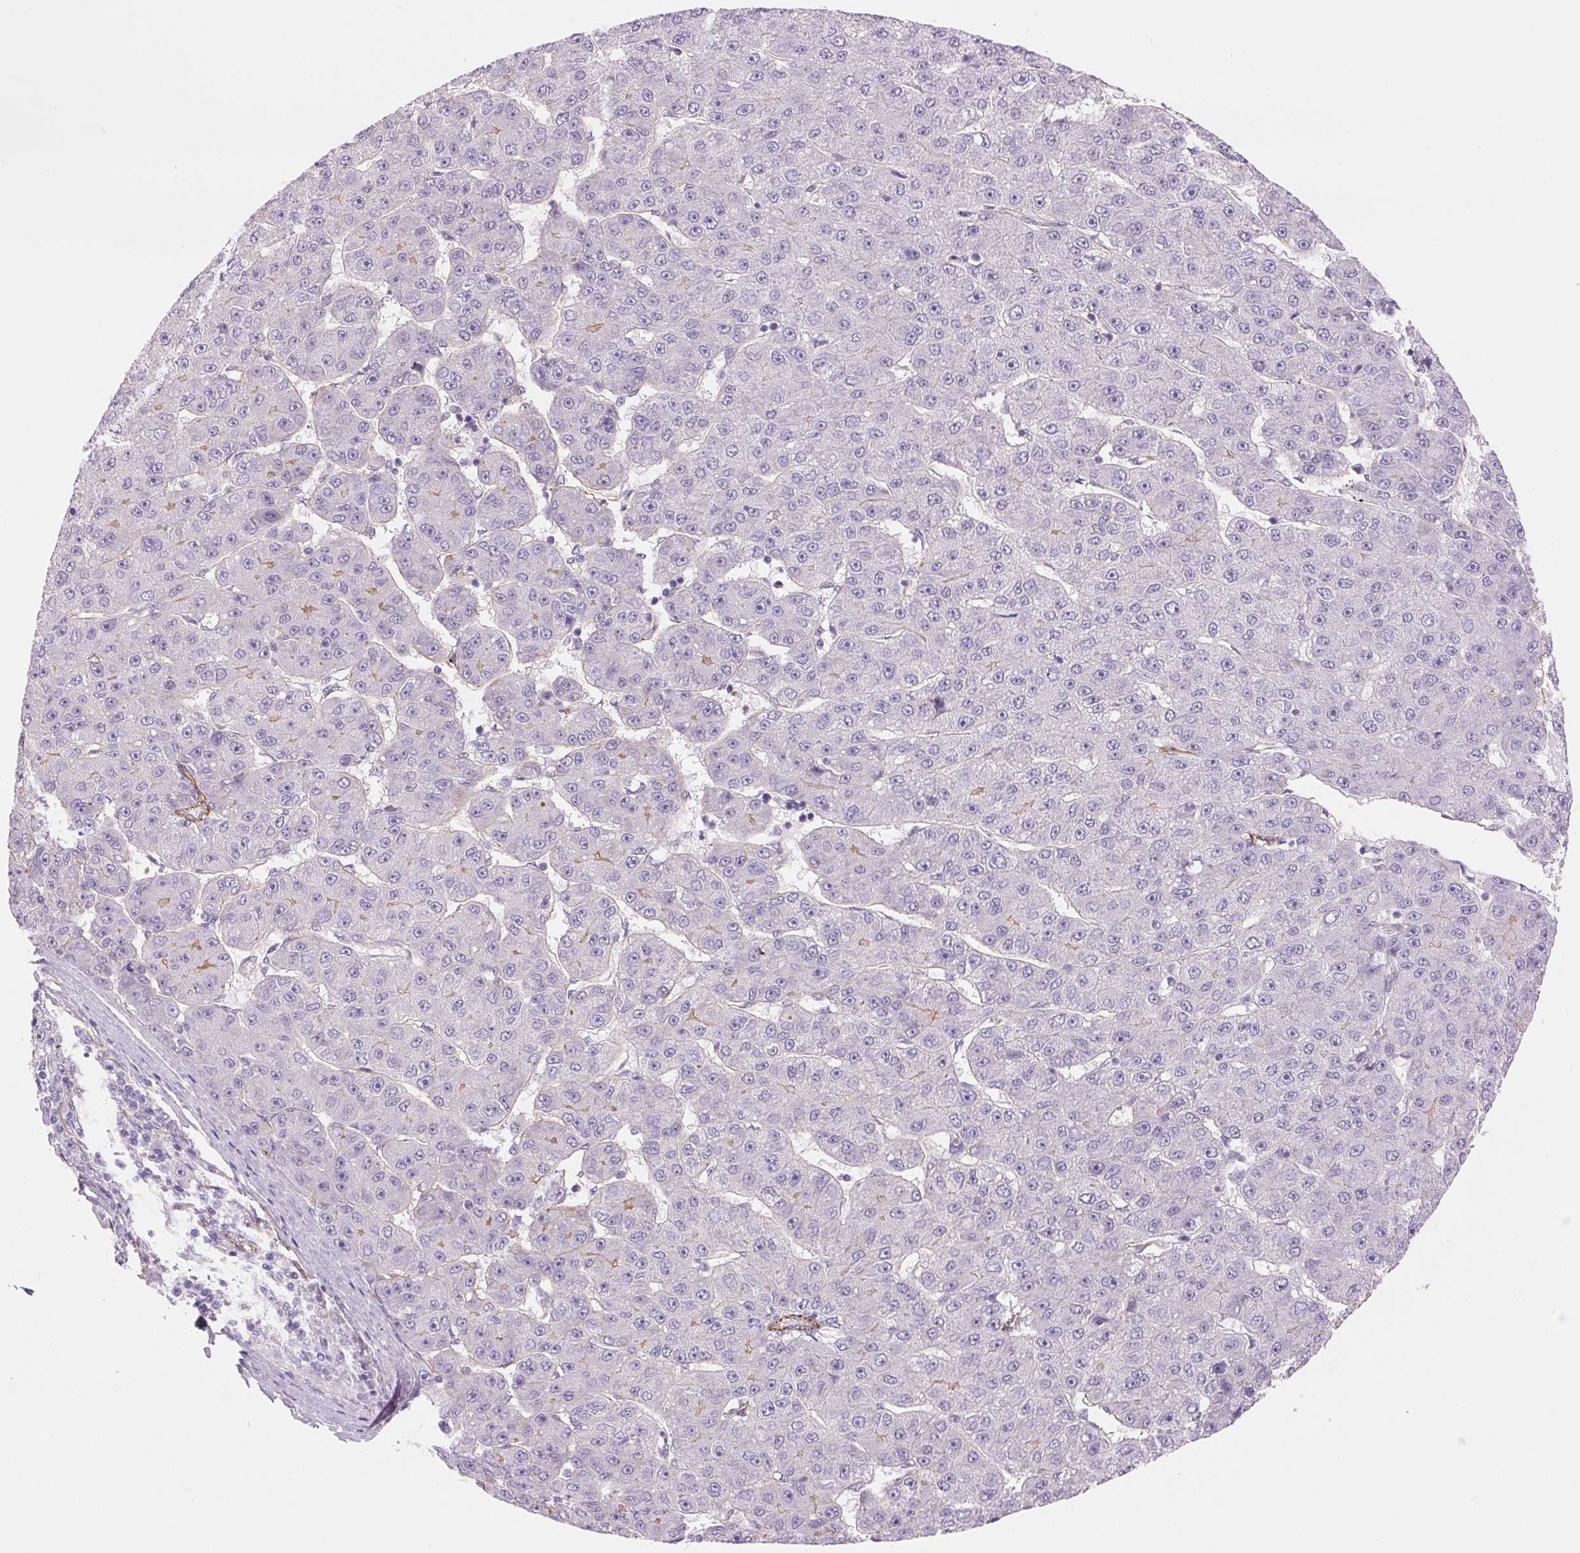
{"staining": {"intensity": "negative", "quantity": "none", "location": "none"}, "tissue": "liver cancer", "cell_type": "Tumor cells", "image_type": "cancer", "snomed": [{"axis": "morphology", "description": "Carcinoma, Hepatocellular, NOS"}, {"axis": "topography", "description": "Liver"}], "caption": "The histopathology image reveals no staining of tumor cells in hepatocellular carcinoma (liver).", "gene": "DIXDC1", "patient": {"sex": "male", "age": 67}}